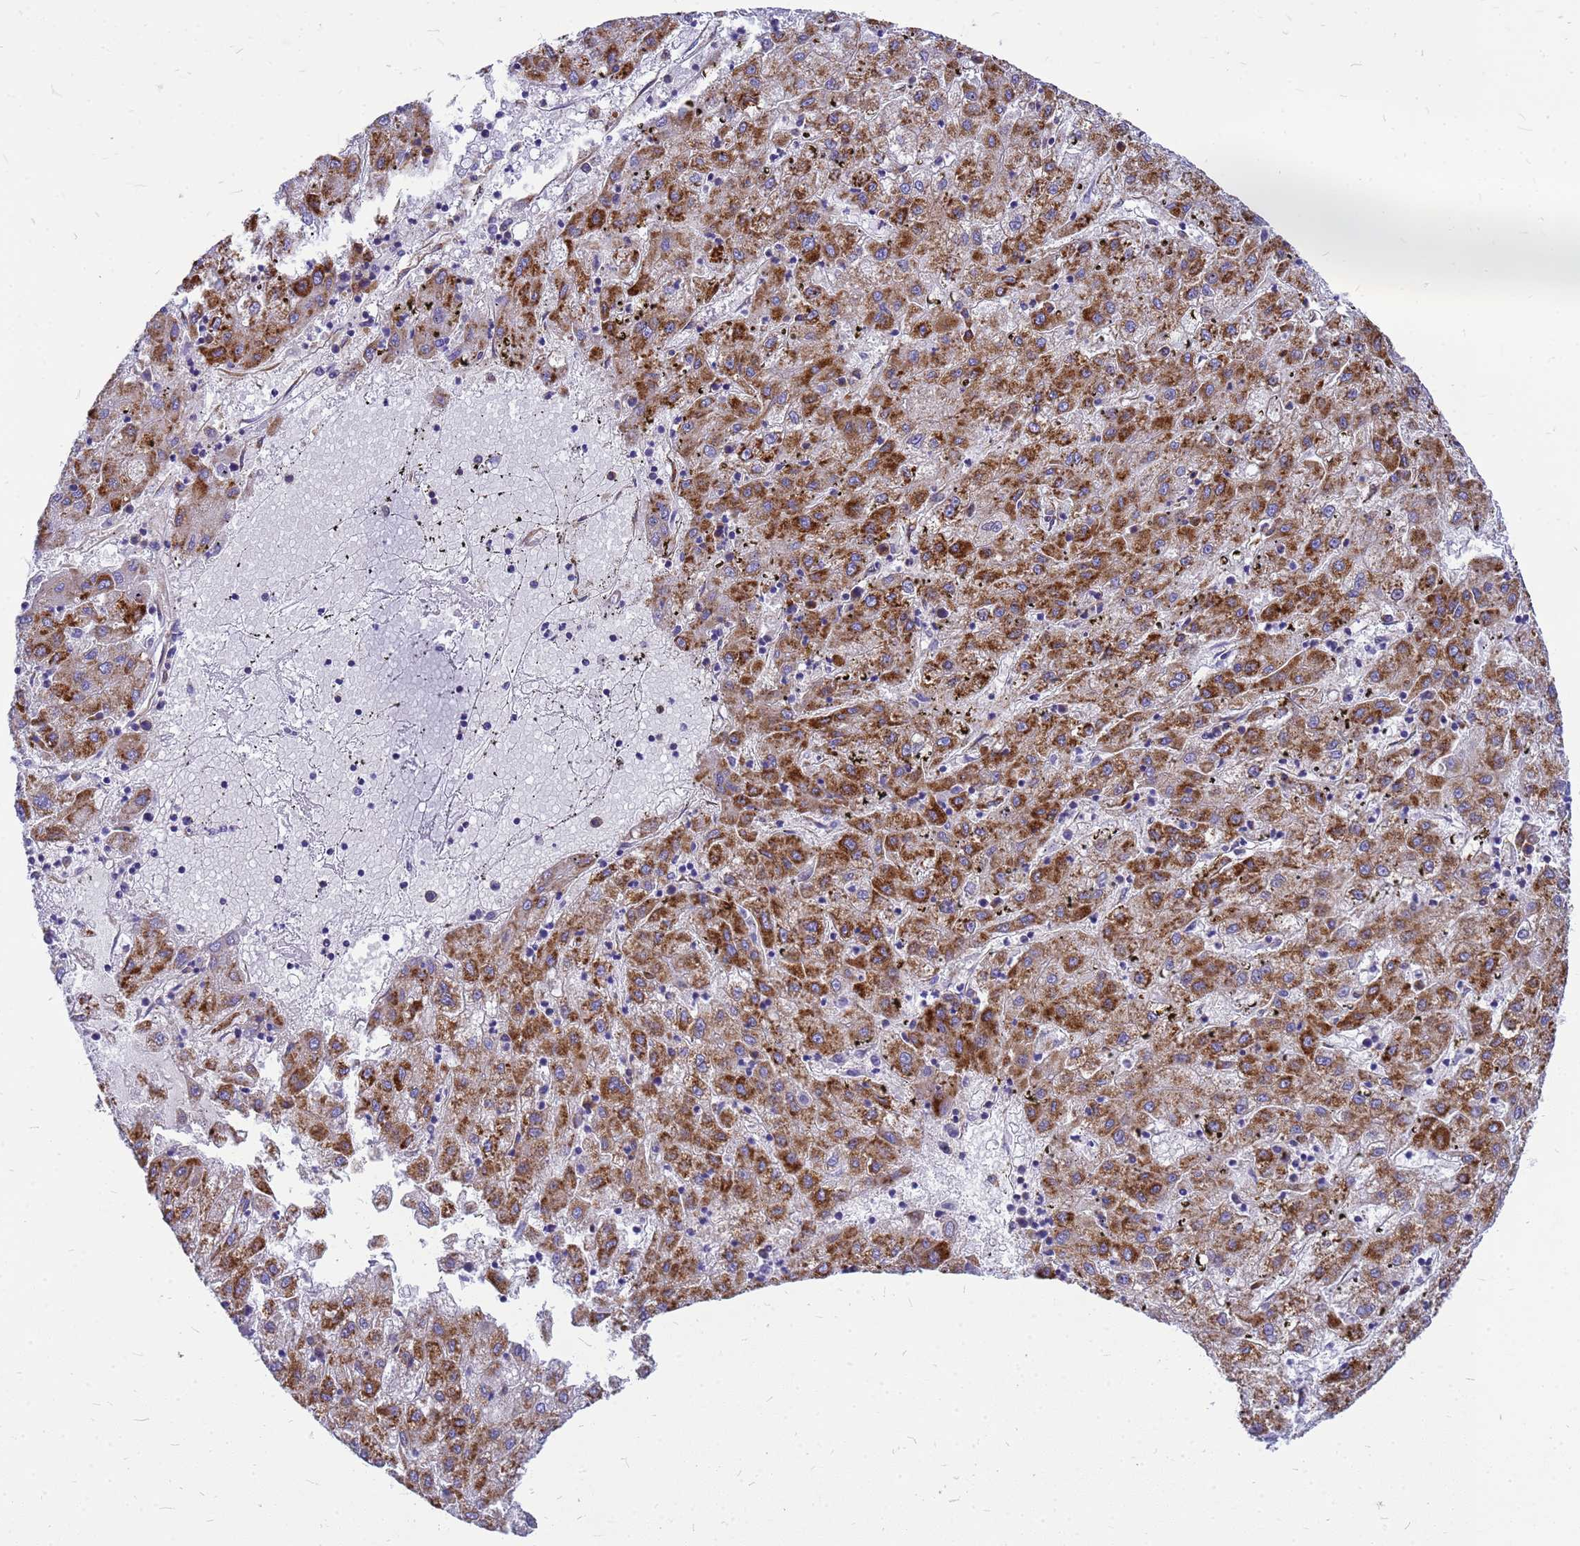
{"staining": {"intensity": "strong", "quantity": ">75%", "location": "cytoplasmic/membranous"}, "tissue": "liver cancer", "cell_type": "Tumor cells", "image_type": "cancer", "snomed": [{"axis": "morphology", "description": "Carcinoma, Hepatocellular, NOS"}, {"axis": "topography", "description": "Liver"}], "caption": "A brown stain shows strong cytoplasmic/membranous expression of a protein in hepatocellular carcinoma (liver) tumor cells.", "gene": "EEF1D", "patient": {"sex": "male", "age": 72}}